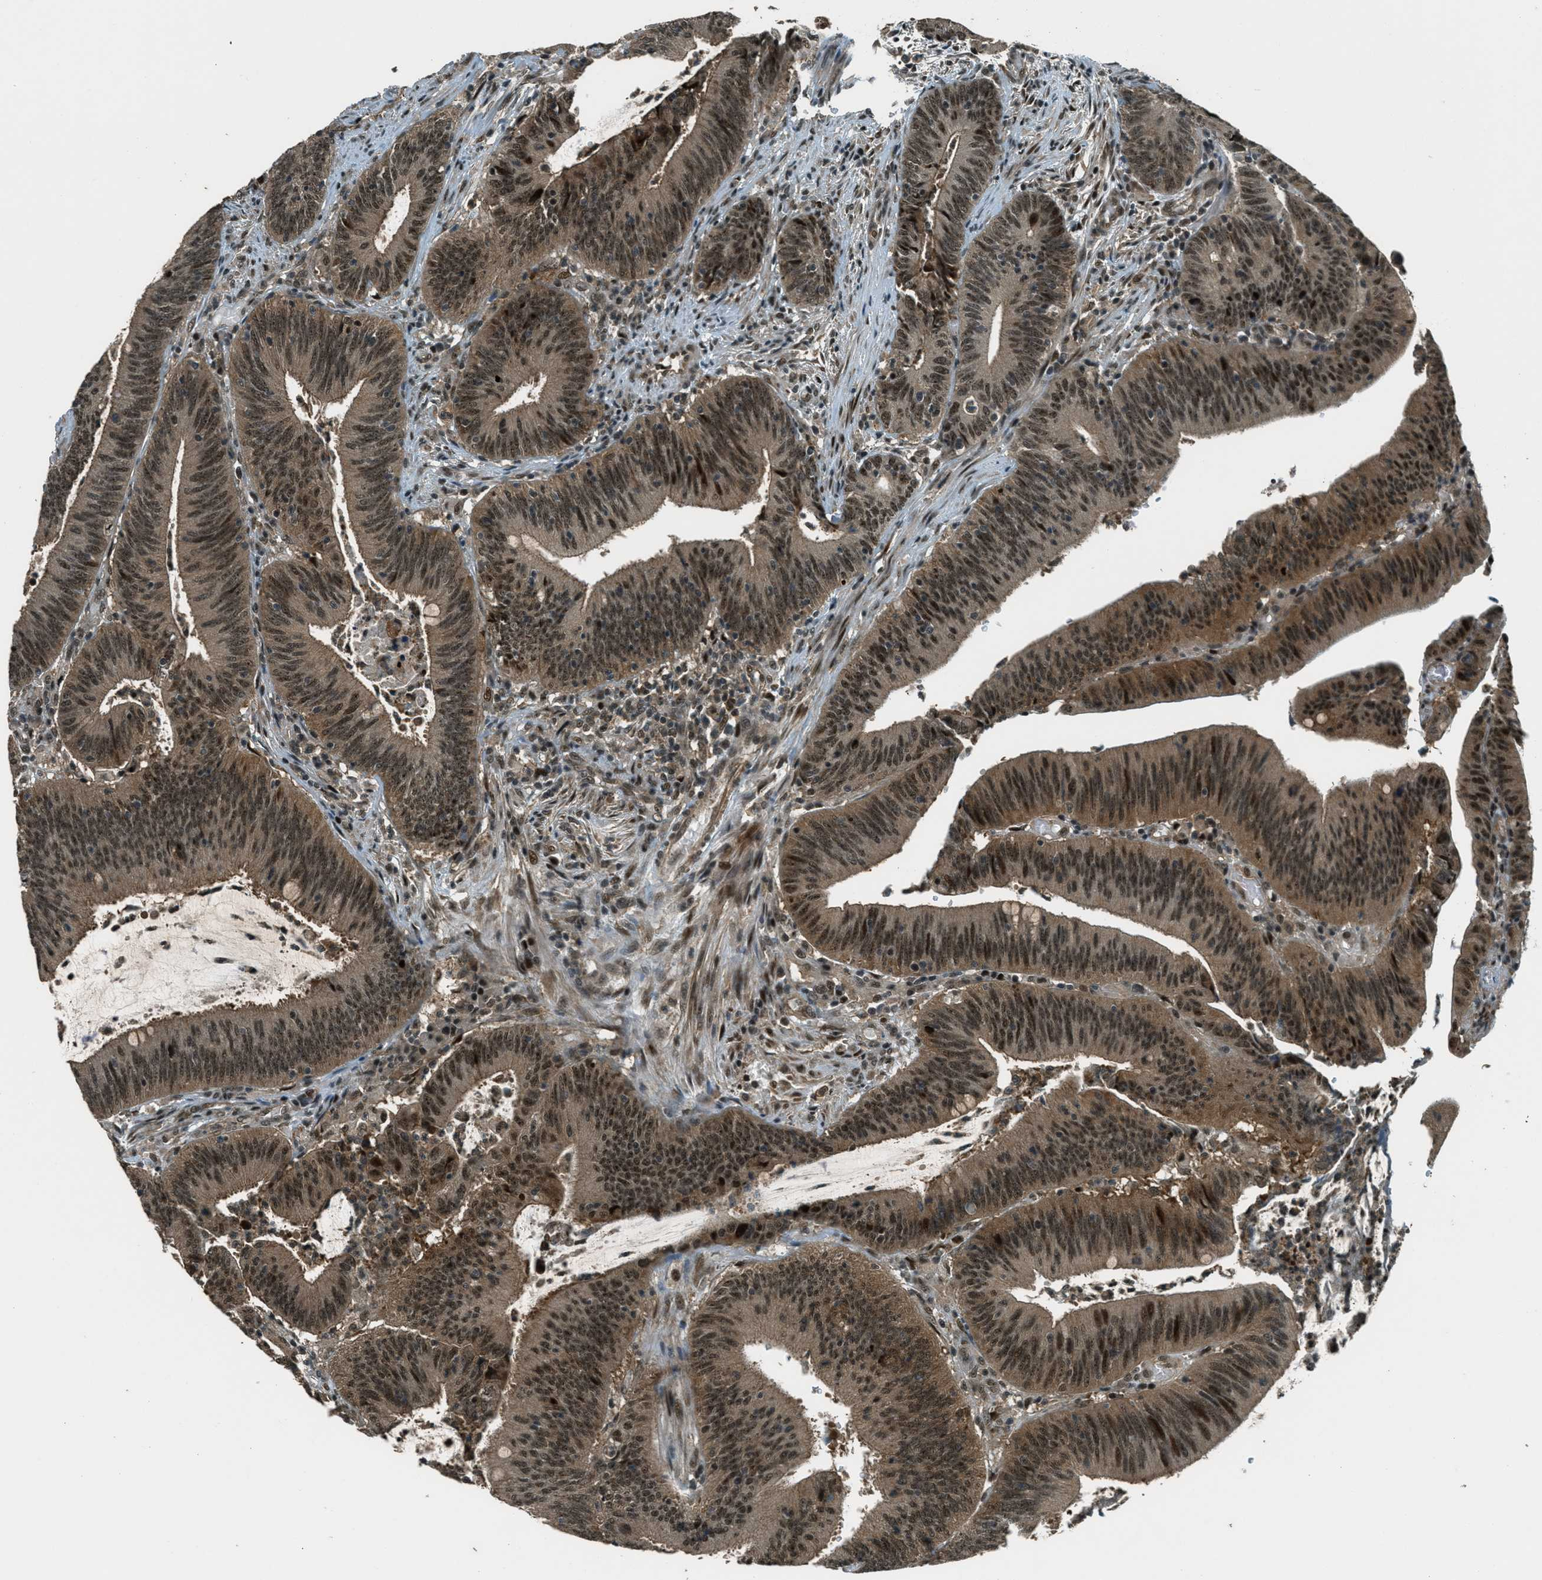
{"staining": {"intensity": "strong", "quantity": ">75%", "location": "cytoplasmic/membranous,nuclear"}, "tissue": "colorectal cancer", "cell_type": "Tumor cells", "image_type": "cancer", "snomed": [{"axis": "morphology", "description": "Normal tissue, NOS"}, {"axis": "morphology", "description": "Adenocarcinoma, NOS"}, {"axis": "topography", "description": "Rectum"}], "caption": "Immunohistochemistry (DAB) staining of human colorectal cancer reveals strong cytoplasmic/membranous and nuclear protein expression in approximately >75% of tumor cells. Nuclei are stained in blue.", "gene": "FOXM1", "patient": {"sex": "female", "age": 66}}